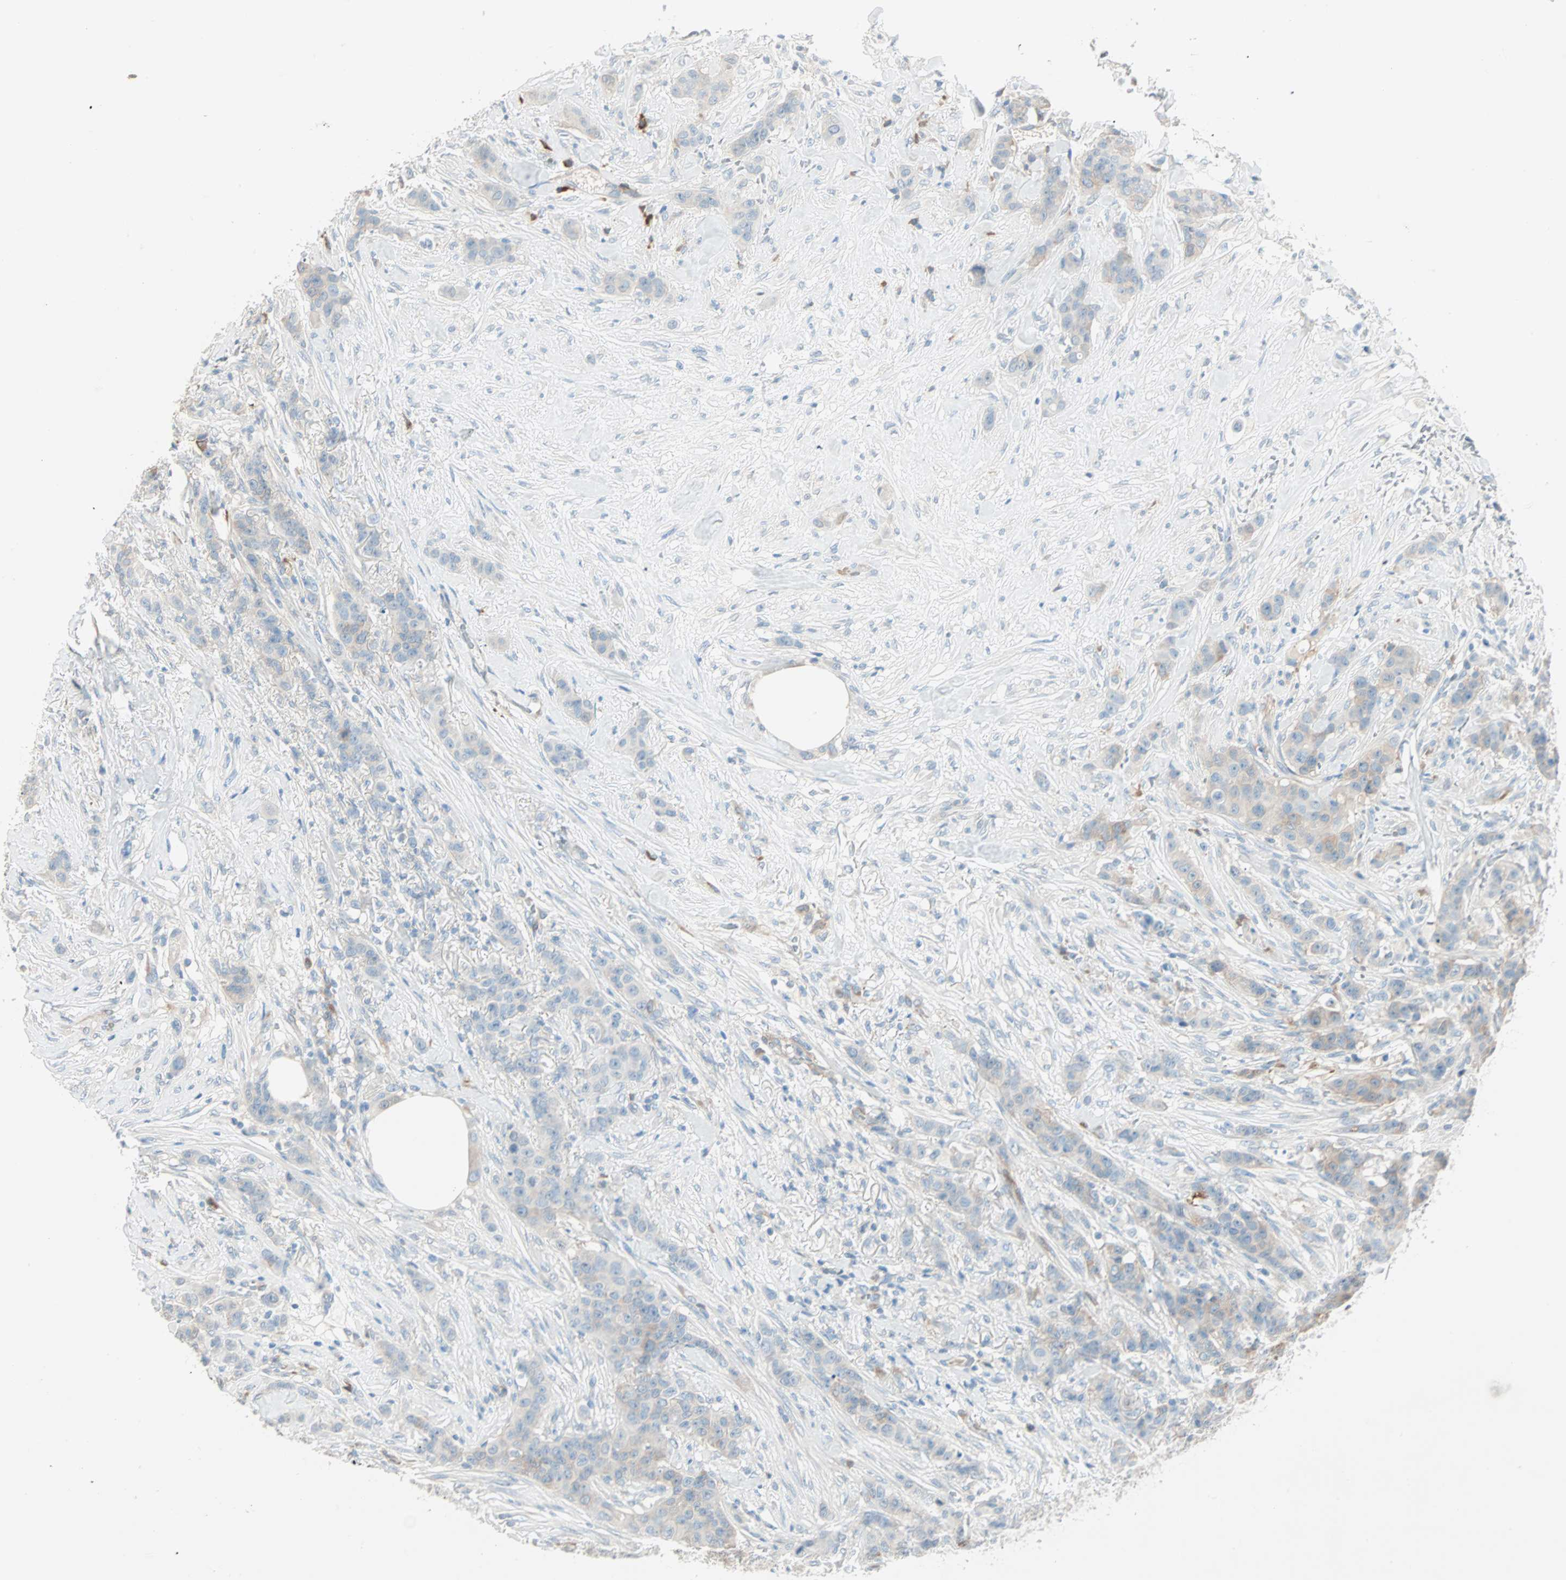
{"staining": {"intensity": "moderate", "quantity": ">75%", "location": "cytoplasmic/membranous"}, "tissue": "breast cancer", "cell_type": "Tumor cells", "image_type": "cancer", "snomed": [{"axis": "morphology", "description": "Duct carcinoma"}, {"axis": "topography", "description": "Breast"}], "caption": "Tumor cells show moderate cytoplasmic/membranous expression in about >75% of cells in breast cancer.", "gene": "ATF6", "patient": {"sex": "female", "age": 40}}